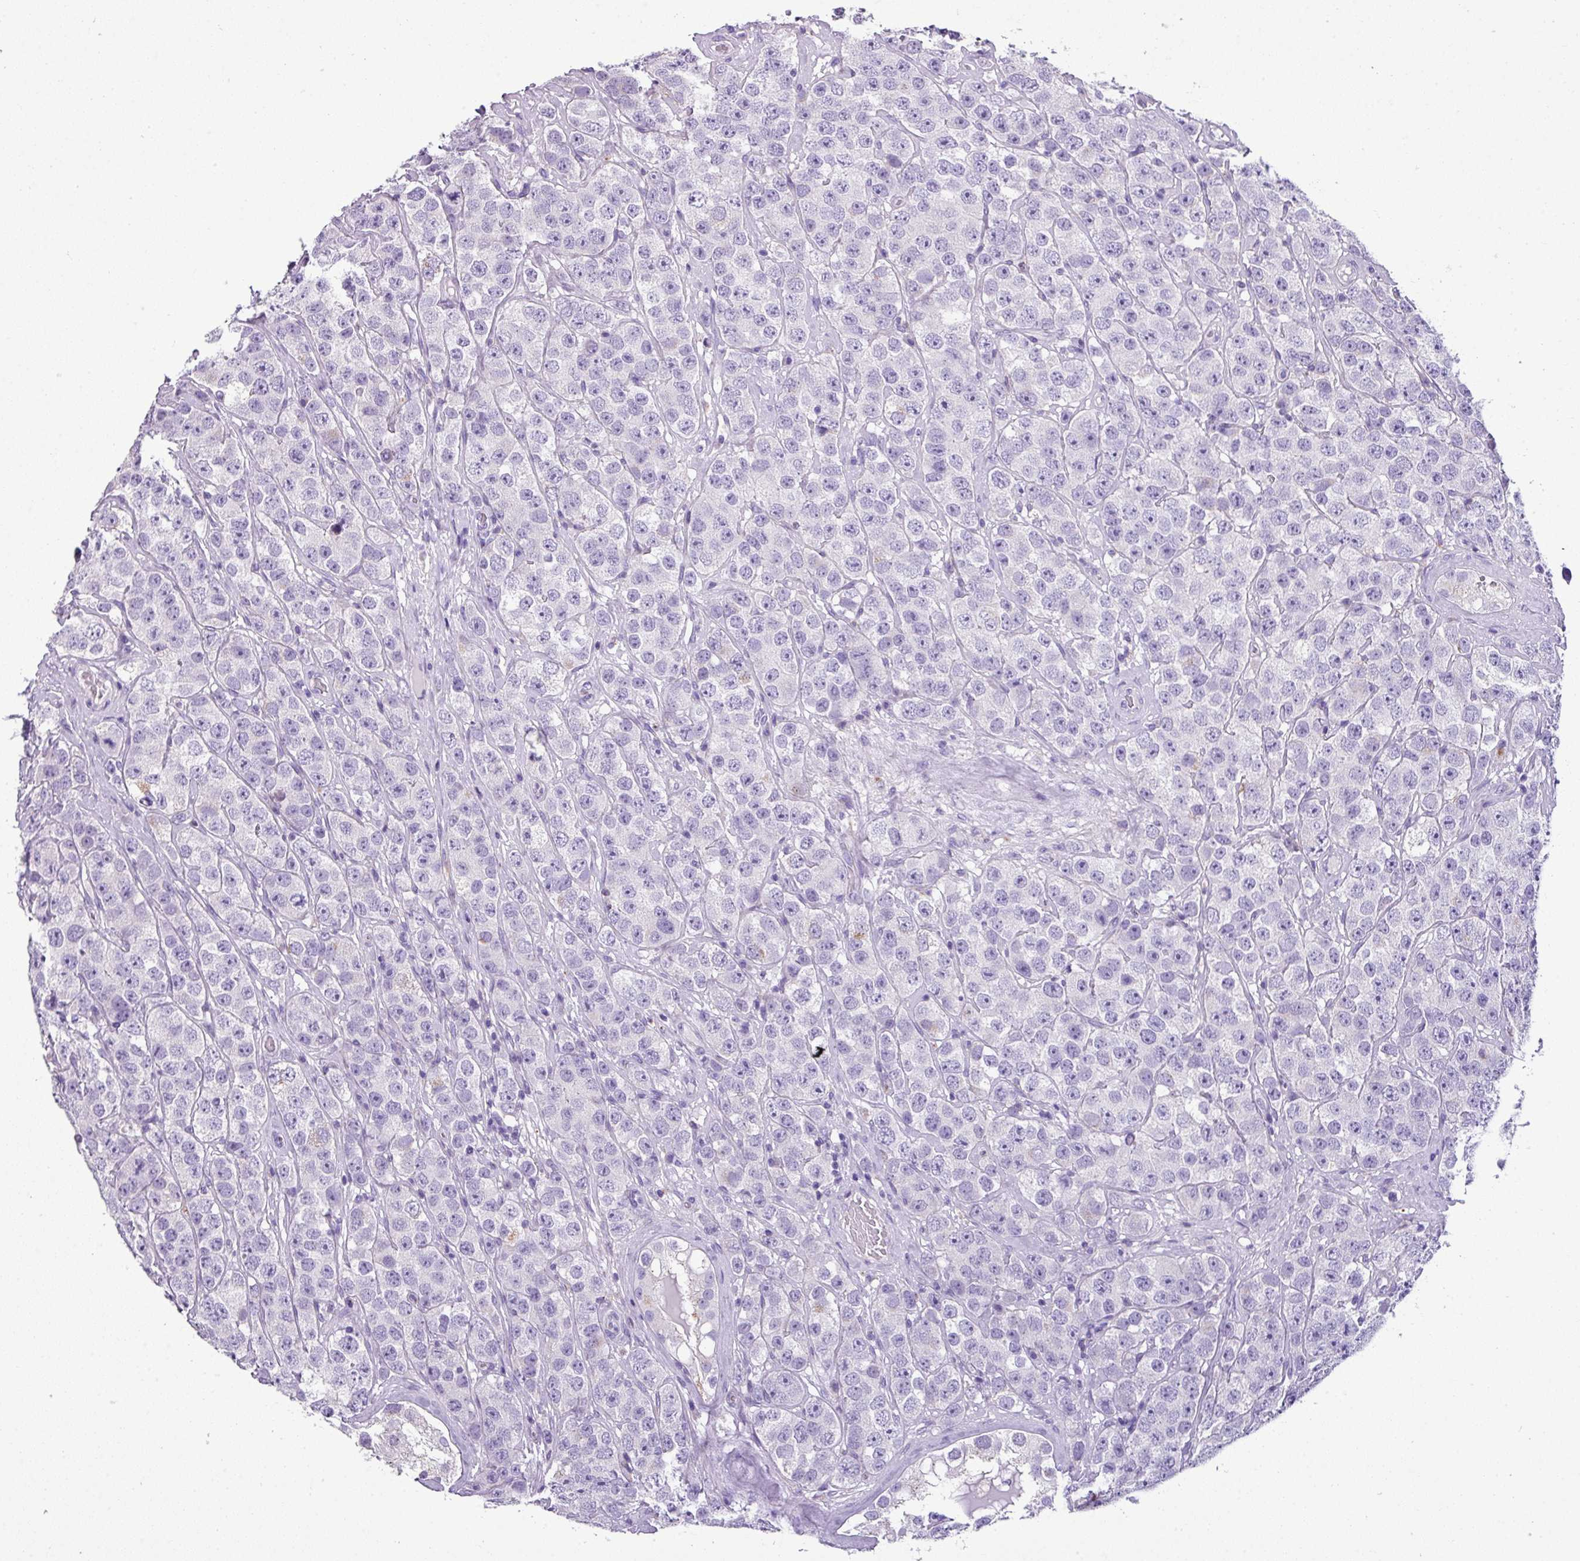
{"staining": {"intensity": "negative", "quantity": "none", "location": "none"}, "tissue": "testis cancer", "cell_type": "Tumor cells", "image_type": "cancer", "snomed": [{"axis": "morphology", "description": "Seminoma, NOS"}, {"axis": "topography", "description": "Testis"}], "caption": "This is an immunohistochemistry (IHC) micrograph of human seminoma (testis). There is no expression in tumor cells.", "gene": "ZNF568", "patient": {"sex": "male", "age": 28}}